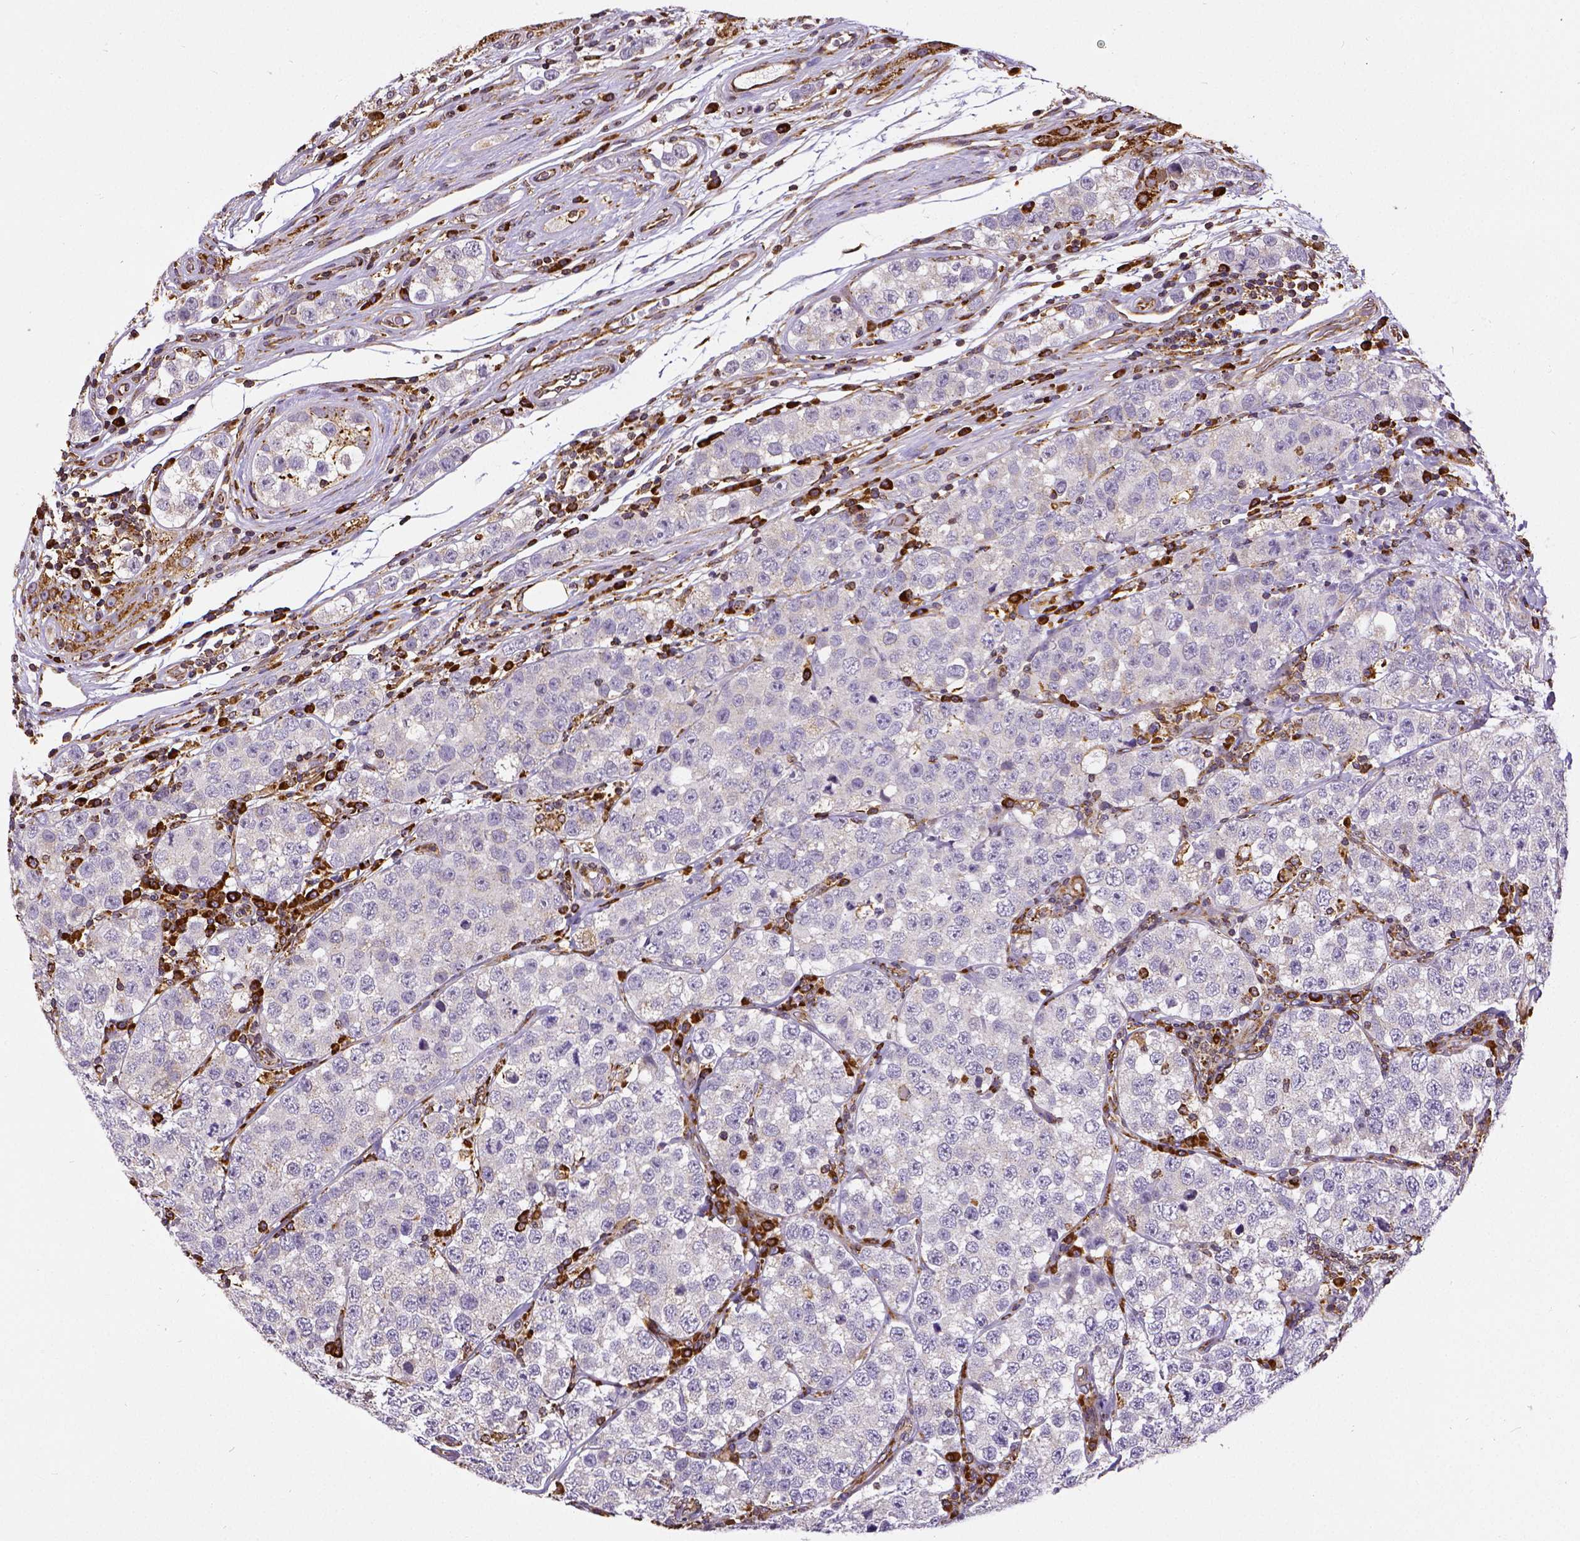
{"staining": {"intensity": "negative", "quantity": "none", "location": "none"}, "tissue": "testis cancer", "cell_type": "Tumor cells", "image_type": "cancer", "snomed": [{"axis": "morphology", "description": "Seminoma, NOS"}, {"axis": "topography", "description": "Testis"}], "caption": "IHC of seminoma (testis) demonstrates no staining in tumor cells.", "gene": "MTDH", "patient": {"sex": "male", "age": 34}}